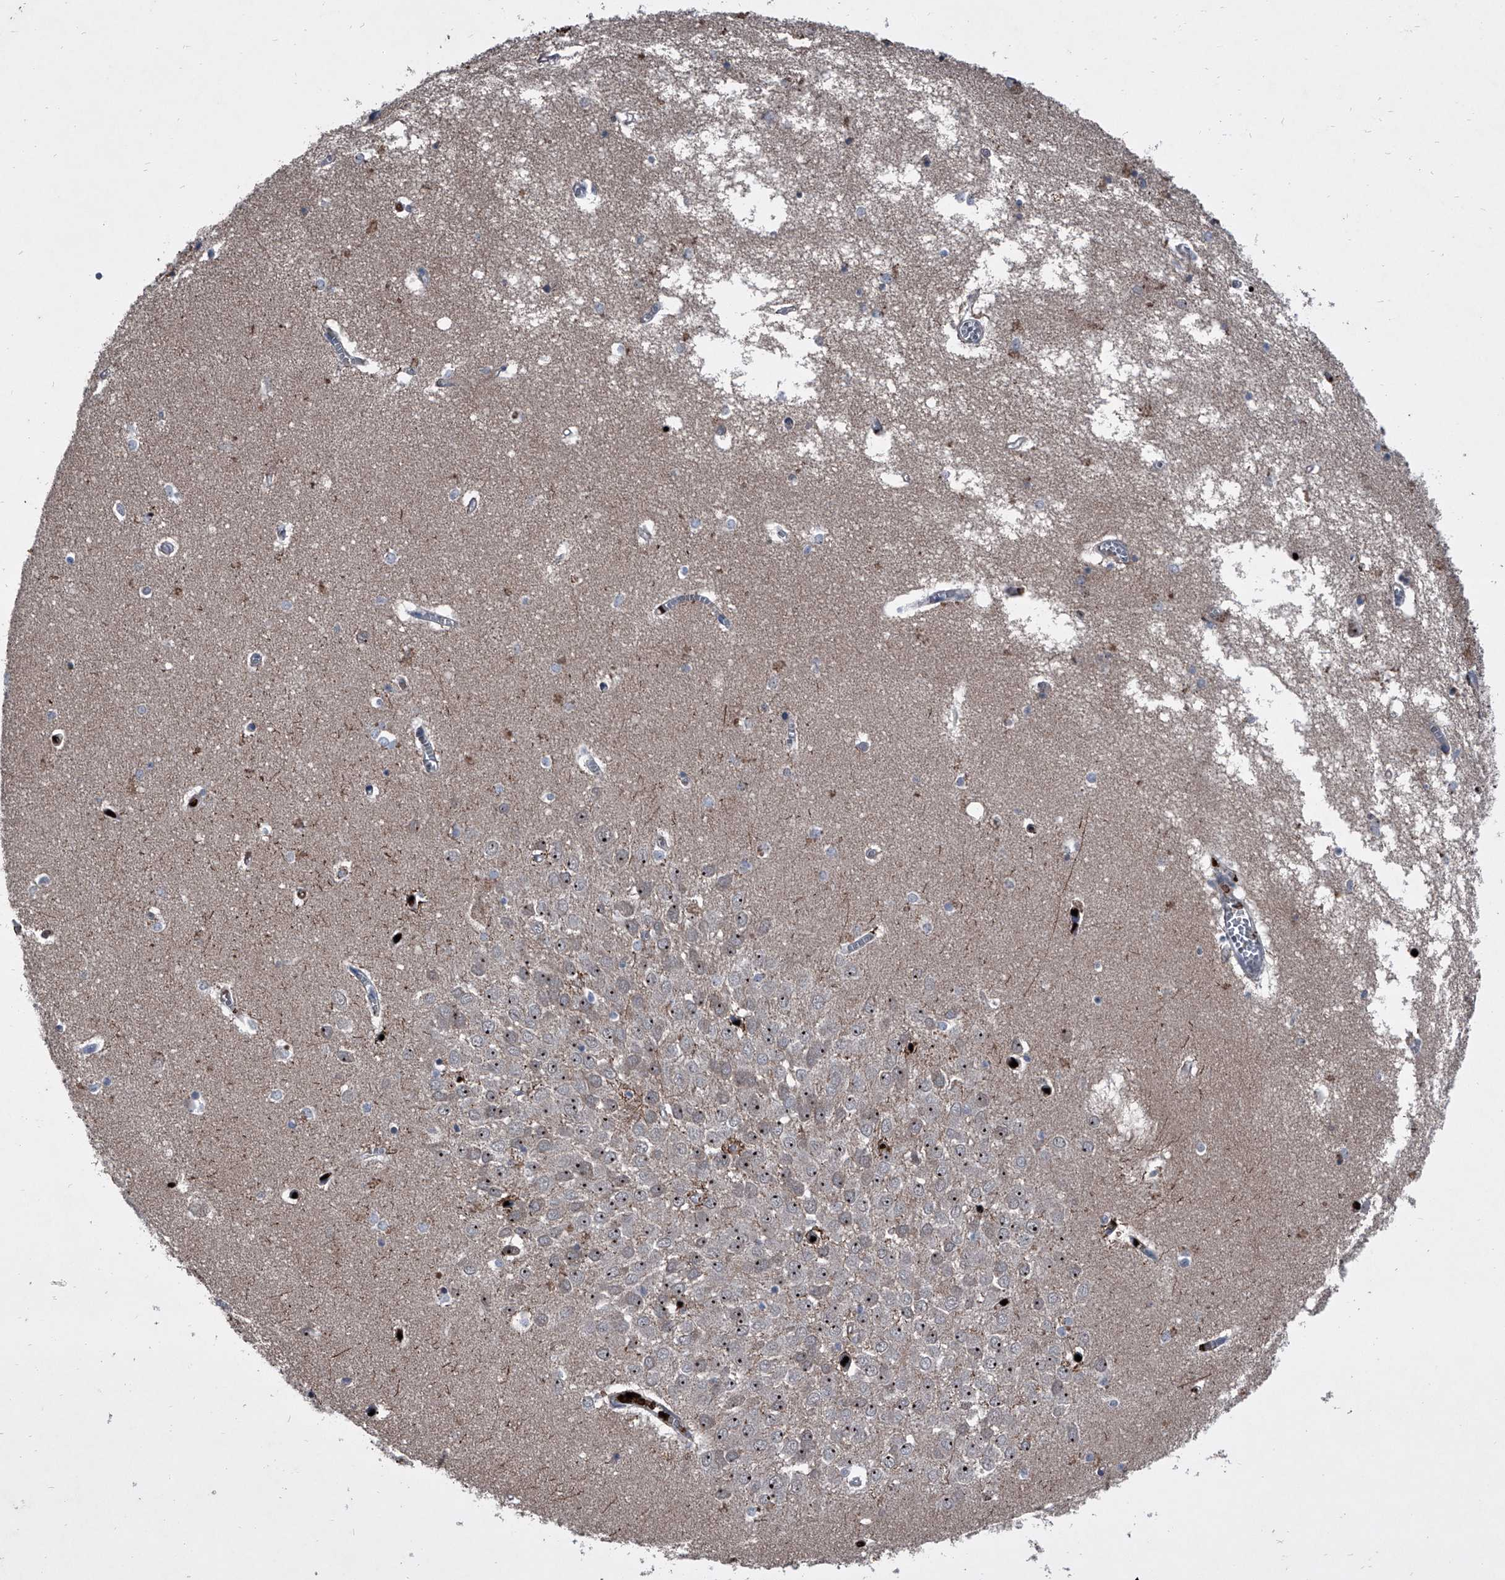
{"staining": {"intensity": "negative", "quantity": "none", "location": "none"}, "tissue": "hippocampus", "cell_type": "Glial cells", "image_type": "normal", "snomed": [{"axis": "morphology", "description": "Normal tissue, NOS"}, {"axis": "topography", "description": "Hippocampus"}], "caption": "Immunohistochemistry image of normal human hippocampus stained for a protein (brown), which exhibits no staining in glial cells.", "gene": "CEP85L", "patient": {"sex": "male", "age": 70}}